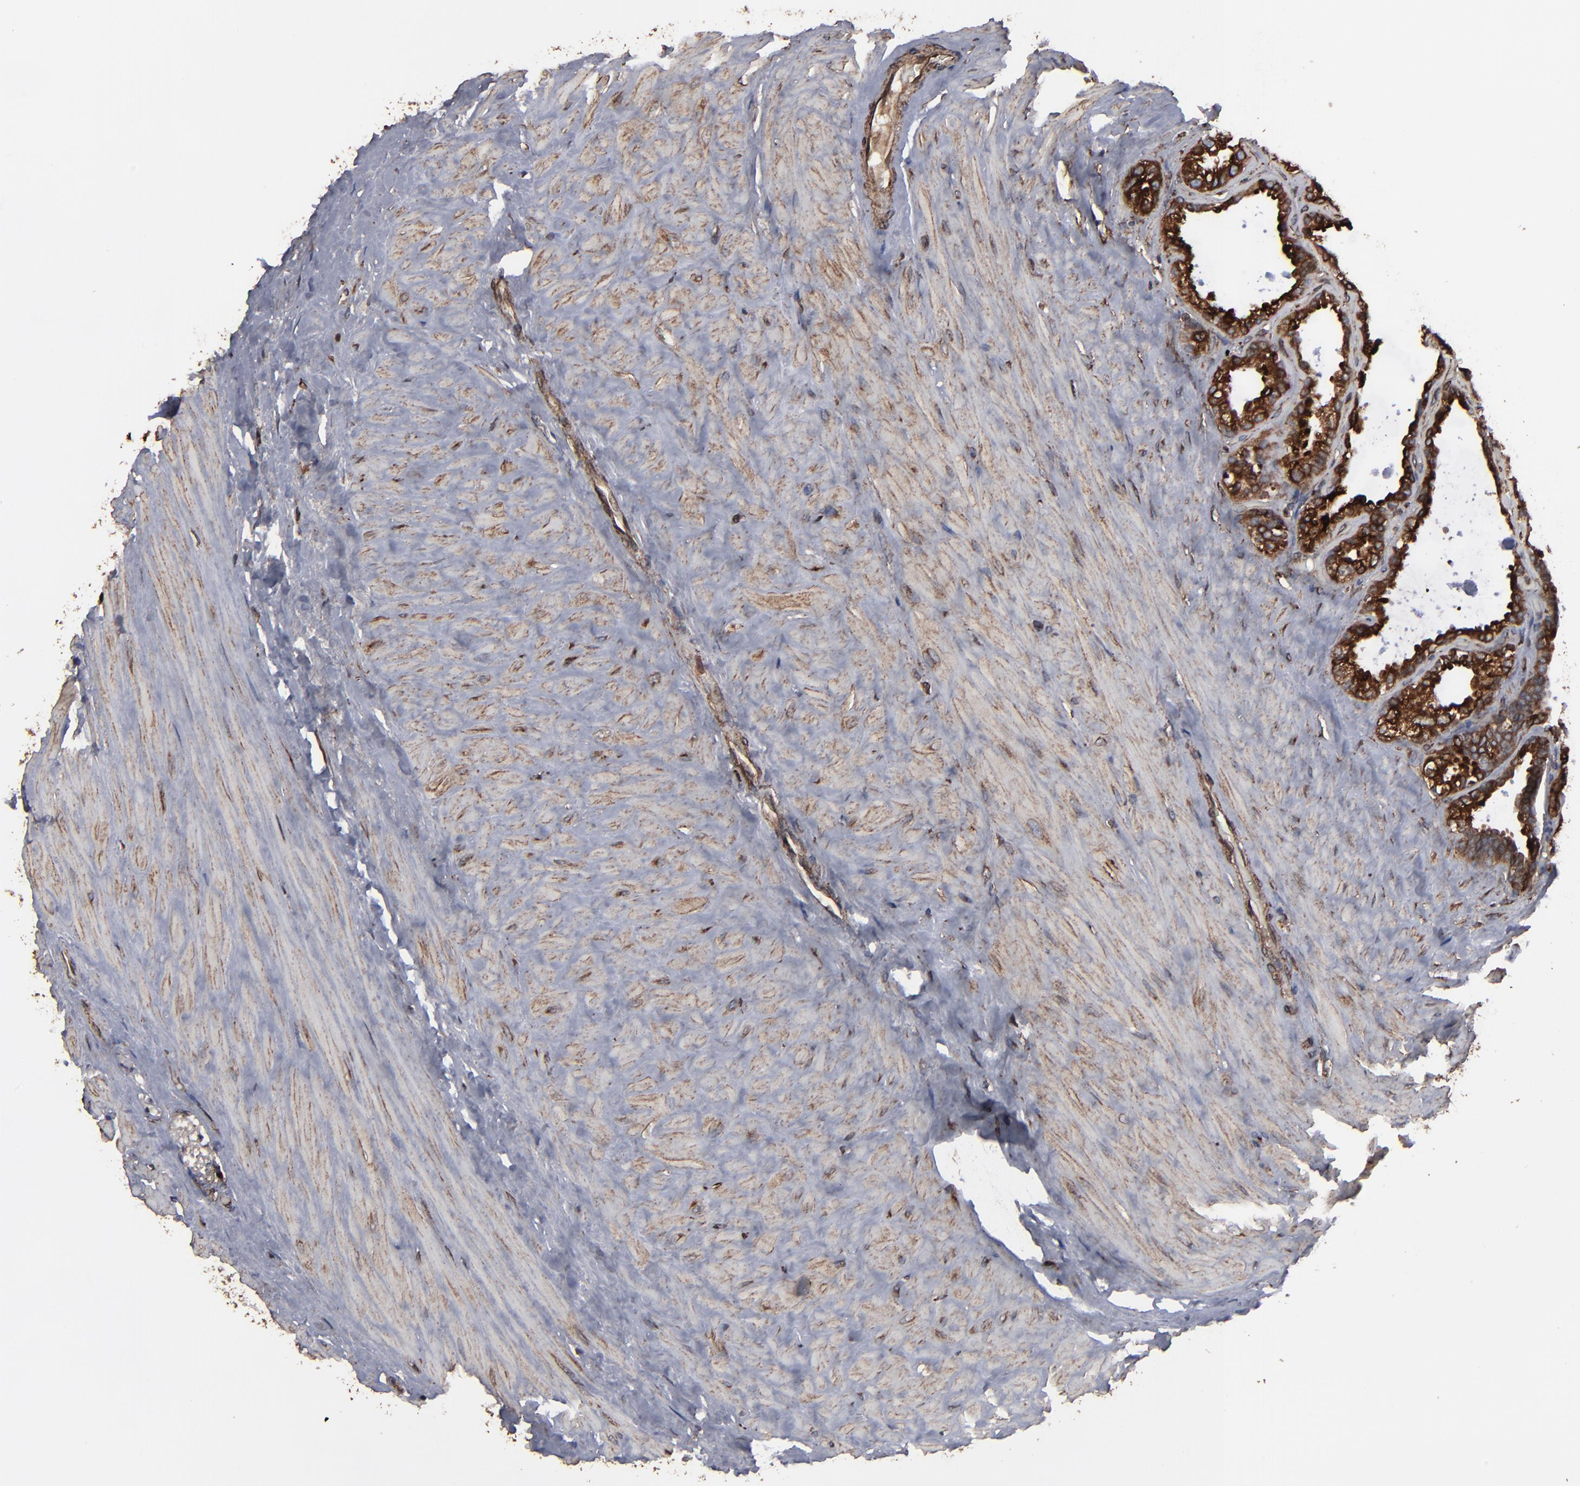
{"staining": {"intensity": "strong", "quantity": ">75%", "location": "cytoplasmic/membranous"}, "tissue": "seminal vesicle", "cell_type": "Glandular cells", "image_type": "normal", "snomed": [{"axis": "morphology", "description": "Normal tissue, NOS"}, {"axis": "morphology", "description": "Inflammation, NOS"}, {"axis": "topography", "description": "Urinary bladder"}, {"axis": "topography", "description": "Prostate"}, {"axis": "topography", "description": "Seminal veicle"}], "caption": "Protein analysis of normal seminal vesicle displays strong cytoplasmic/membranous positivity in approximately >75% of glandular cells.", "gene": "CNIH1", "patient": {"sex": "male", "age": 82}}